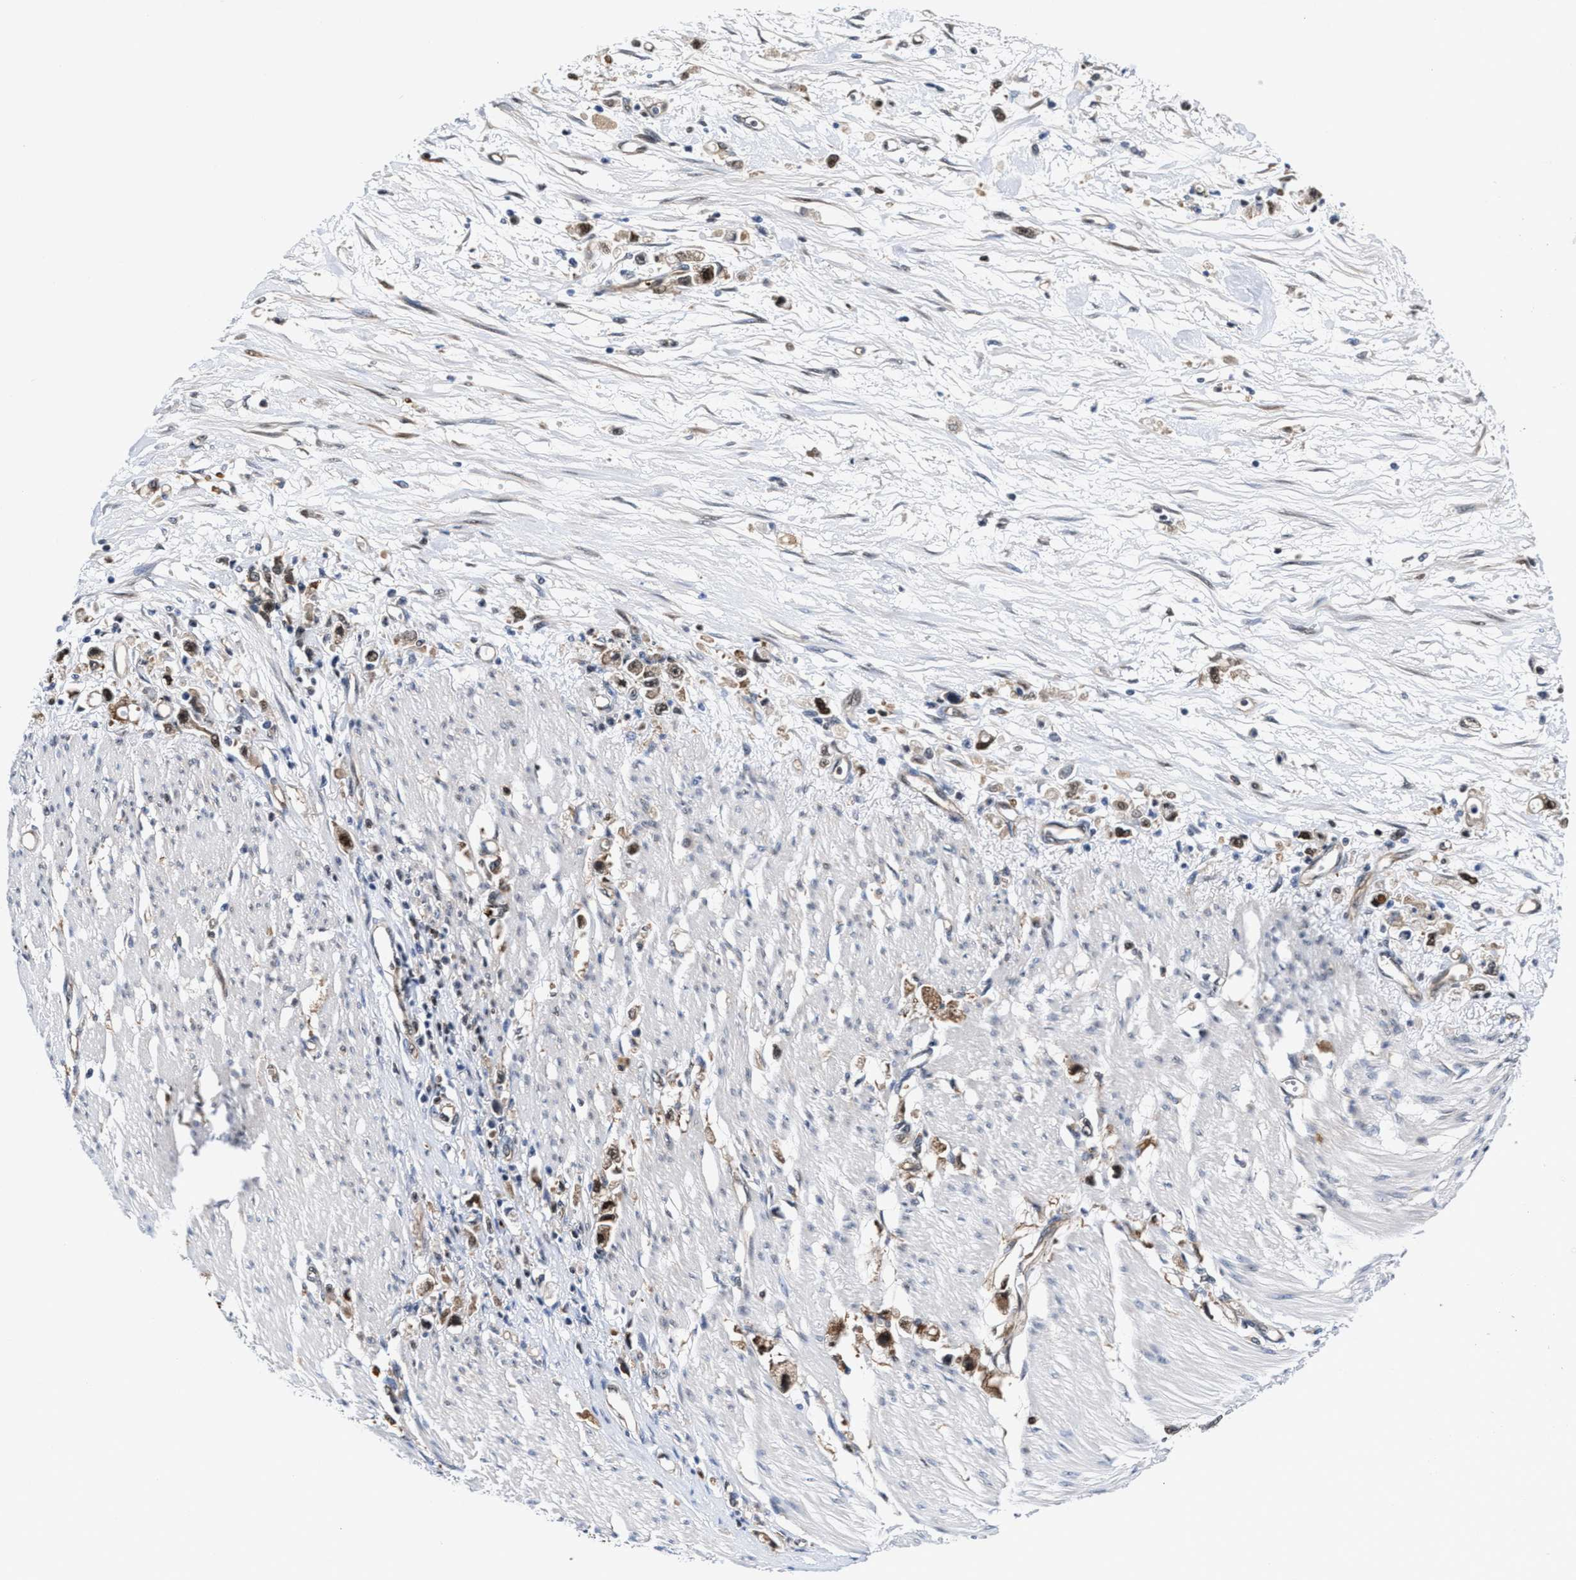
{"staining": {"intensity": "moderate", "quantity": ">75%", "location": "cytoplasmic/membranous,nuclear"}, "tissue": "stomach cancer", "cell_type": "Tumor cells", "image_type": "cancer", "snomed": [{"axis": "morphology", "description": "Adenocarcinoma, NOS"}, {"axis": "topography", "description": "Stomach"}], "caption": "Protein expression analysis of adenocarcinoma (stomach) displays moderate cytoplasmic/membranous and nuclear expression in about >75% of tumor cells. The staining was performed using DAB (3,3'-diaminobenzidine), with brown indicating positive protein expression. Nuclei are stained blue with hematoxylin.", "gene": "ACLY", "patient": {"sex": "female", "age": 59}}